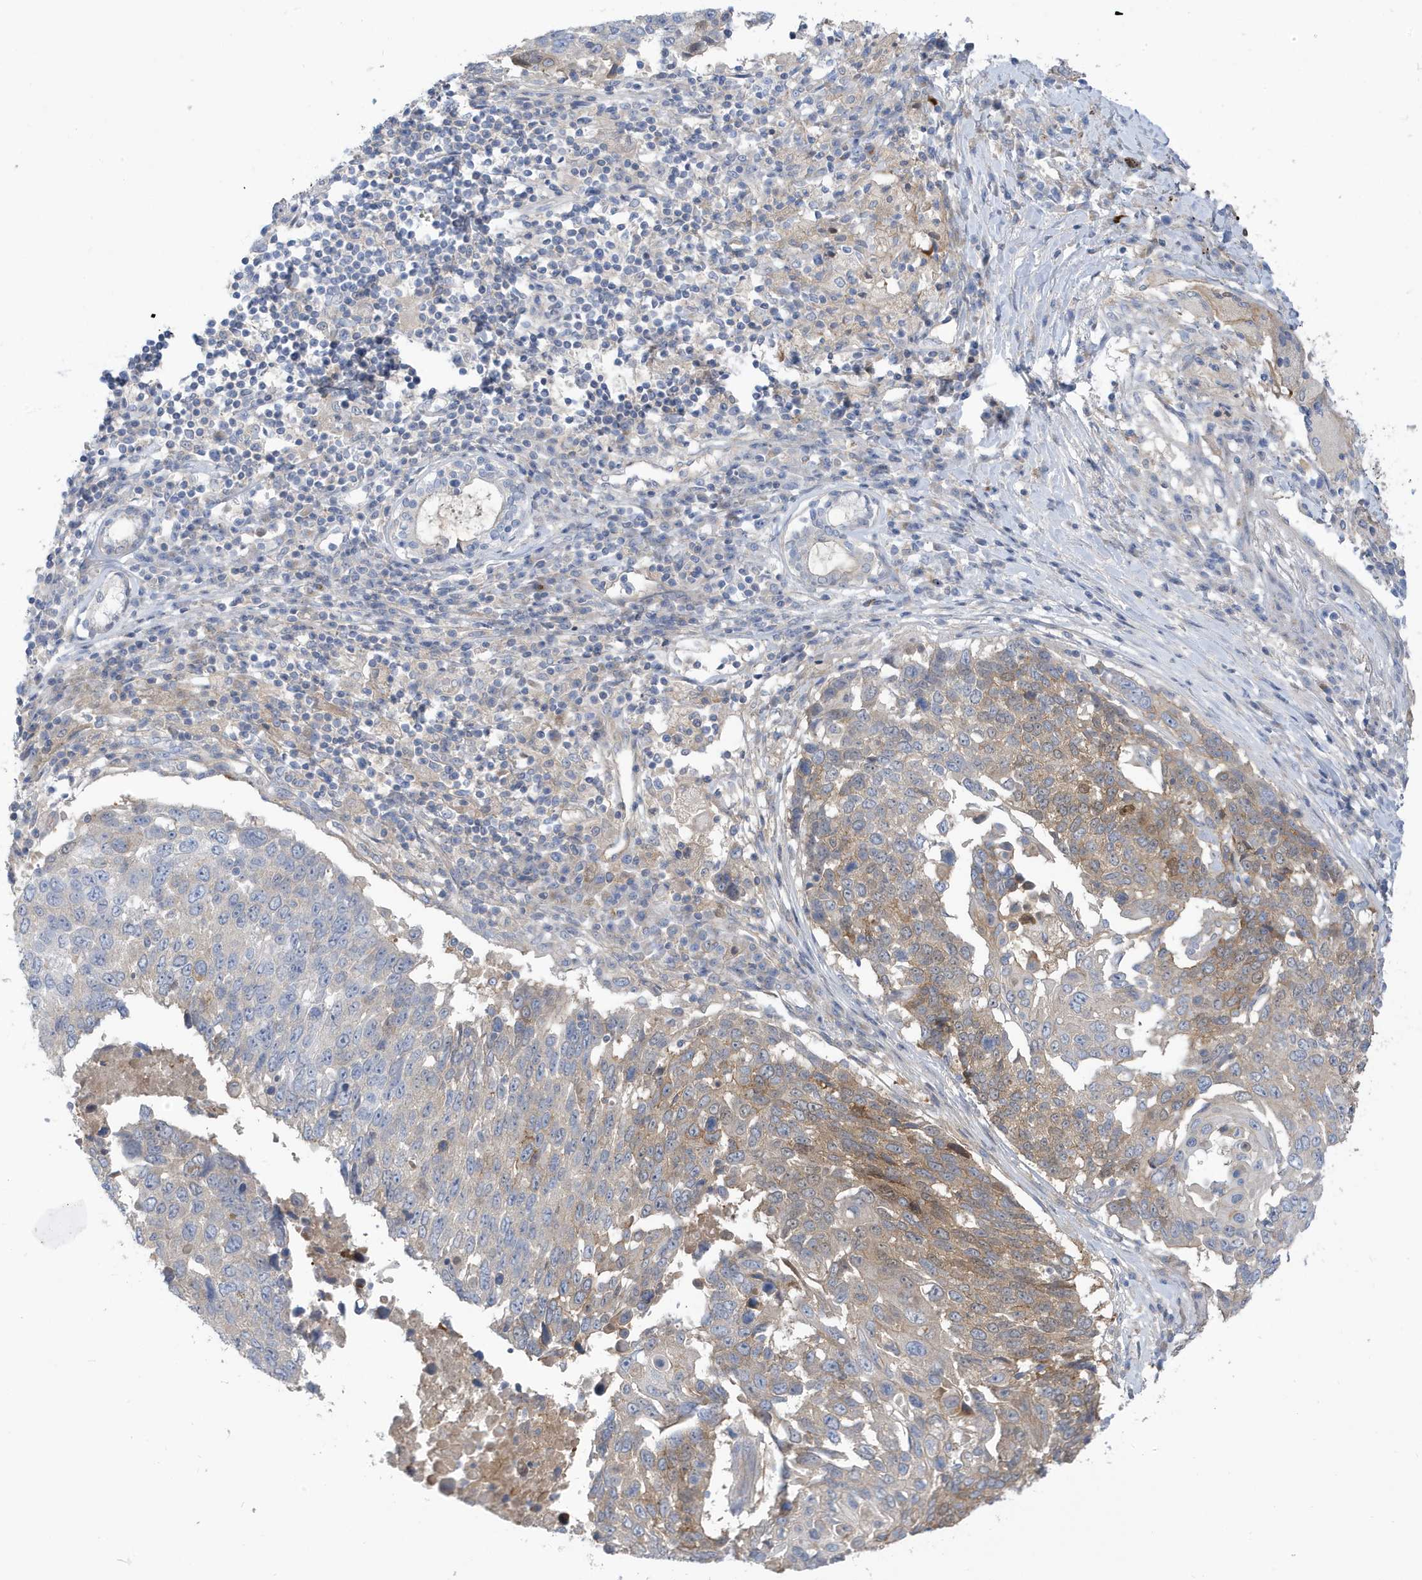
{"staining": {"intensity": "moderate", "quantity": "25%-75%", "location": "cytoplasmic/membranous"}, "tissue": "lung cancer", "cell_type": "Tumor cells", "image_type": "cancer", "snomed": [{"axis": "morphology", "description": "Squamous cell carcinoma, NOS"}, {"axis": "topography", "description": "Lung"}], "caption": "Immunohistochemistry (DAB (3,3'-diaminobenzidine)) staining of lung cancer (squamous cell carcinoma) exhibits moderate cytoplasmic/membranous protein expression in approximately 25%-75% of tumor cells.", "gene": "ATP13A5", "patient": {"sex": "male", "age": 66}}